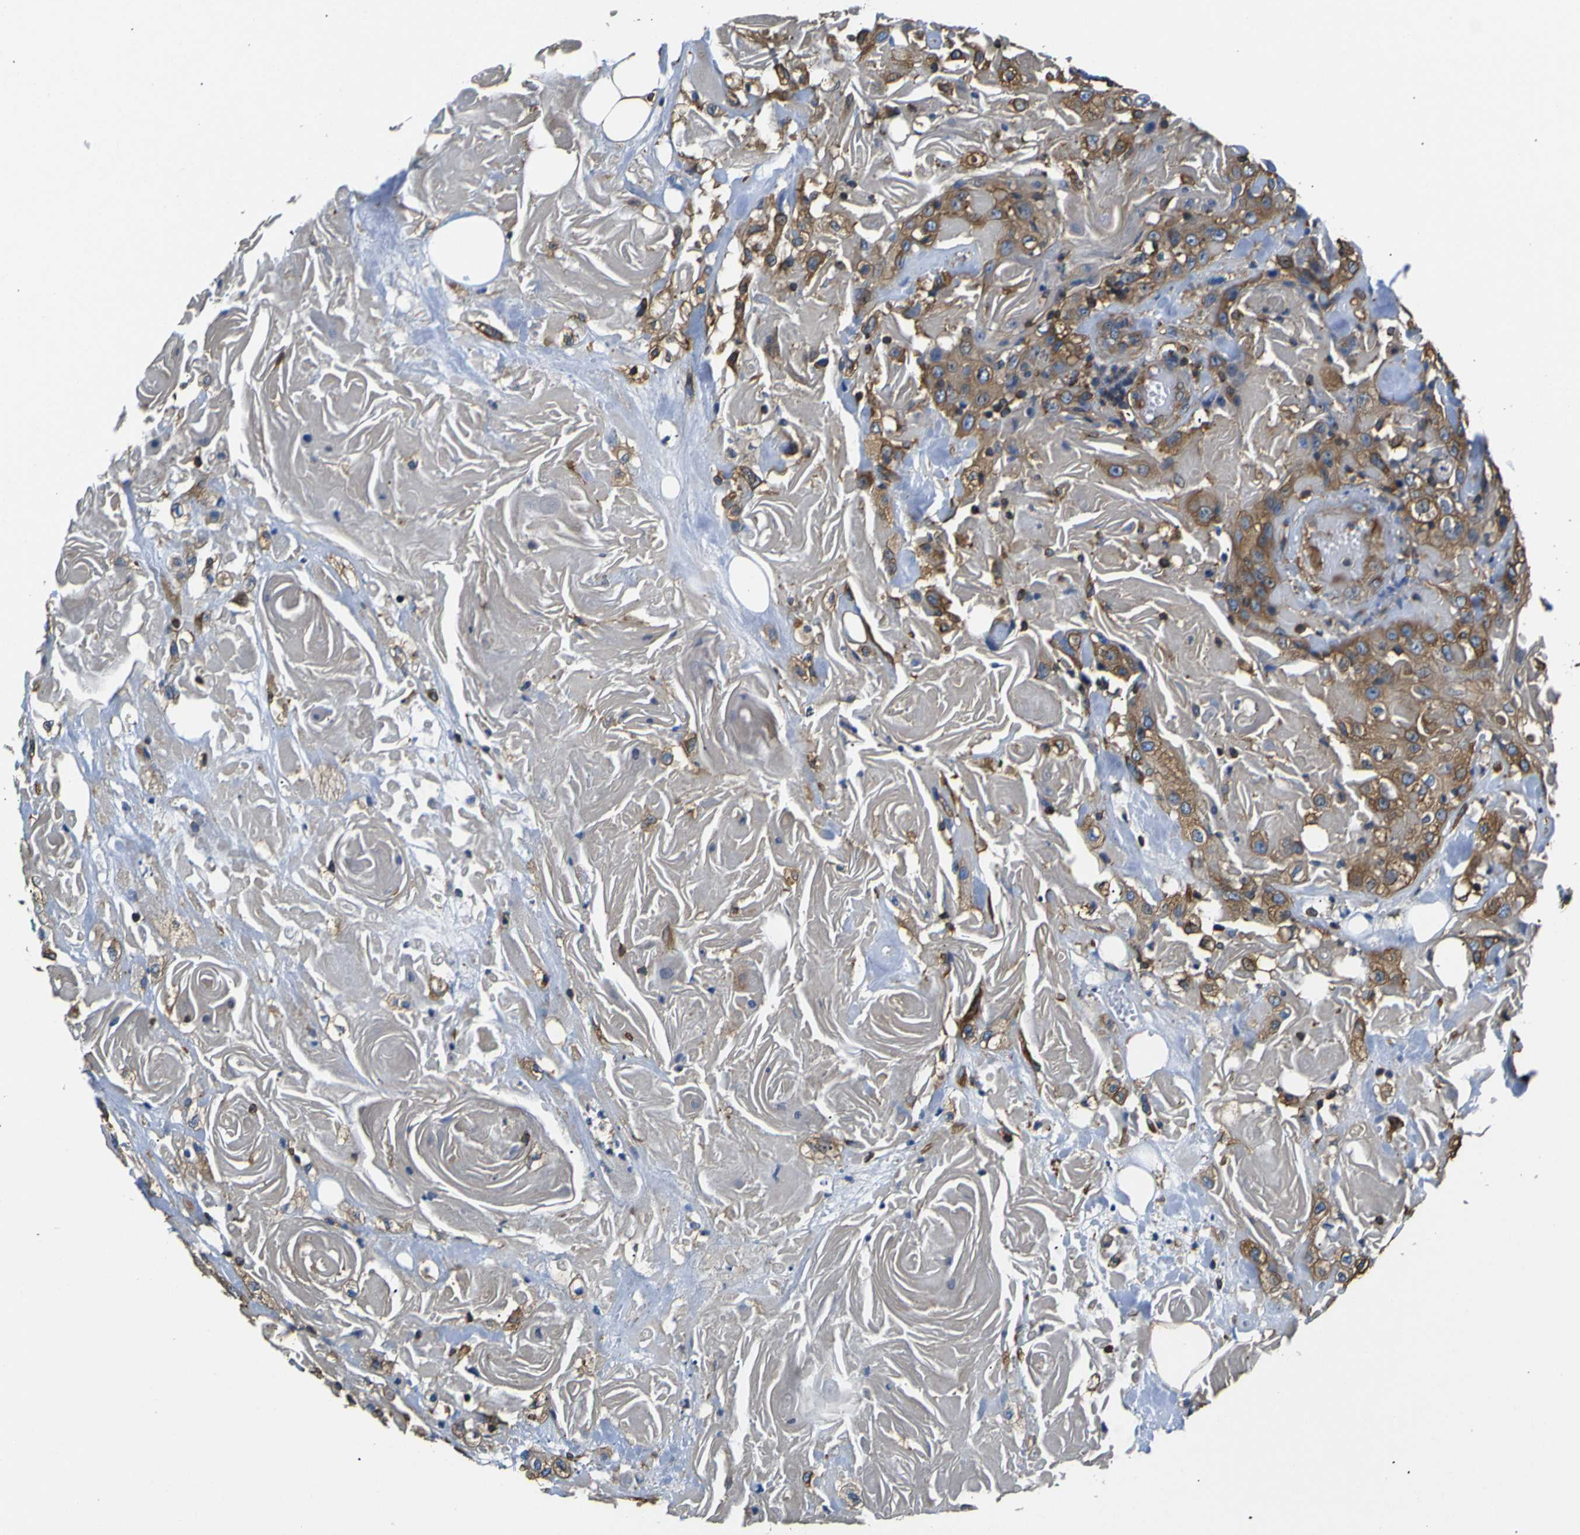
{"staining": {"intensity": "moderate", "quantity": ">75%", "location": "cytoplasmic/membranous"}, "tissue": "head and neck cancer", "cell_type": "Tumor cells", "image_type": "cancer", "snomed": [{"axis": "morphology", "description": "Squamous cell carcinoma, NOS"}, {"axis": "topography", "description": "Head-Neck"}], "caption": "DAB (3,3'-diaminobenzidine) immunohistochemical staining of human squamous cell carcinoma (head and neck) reveals moderate cytoplasmic/membranous protein staining in about >75% of tumor cells.", "gene": "TUBB", "patient": {"sex": "female", "age": 84}}